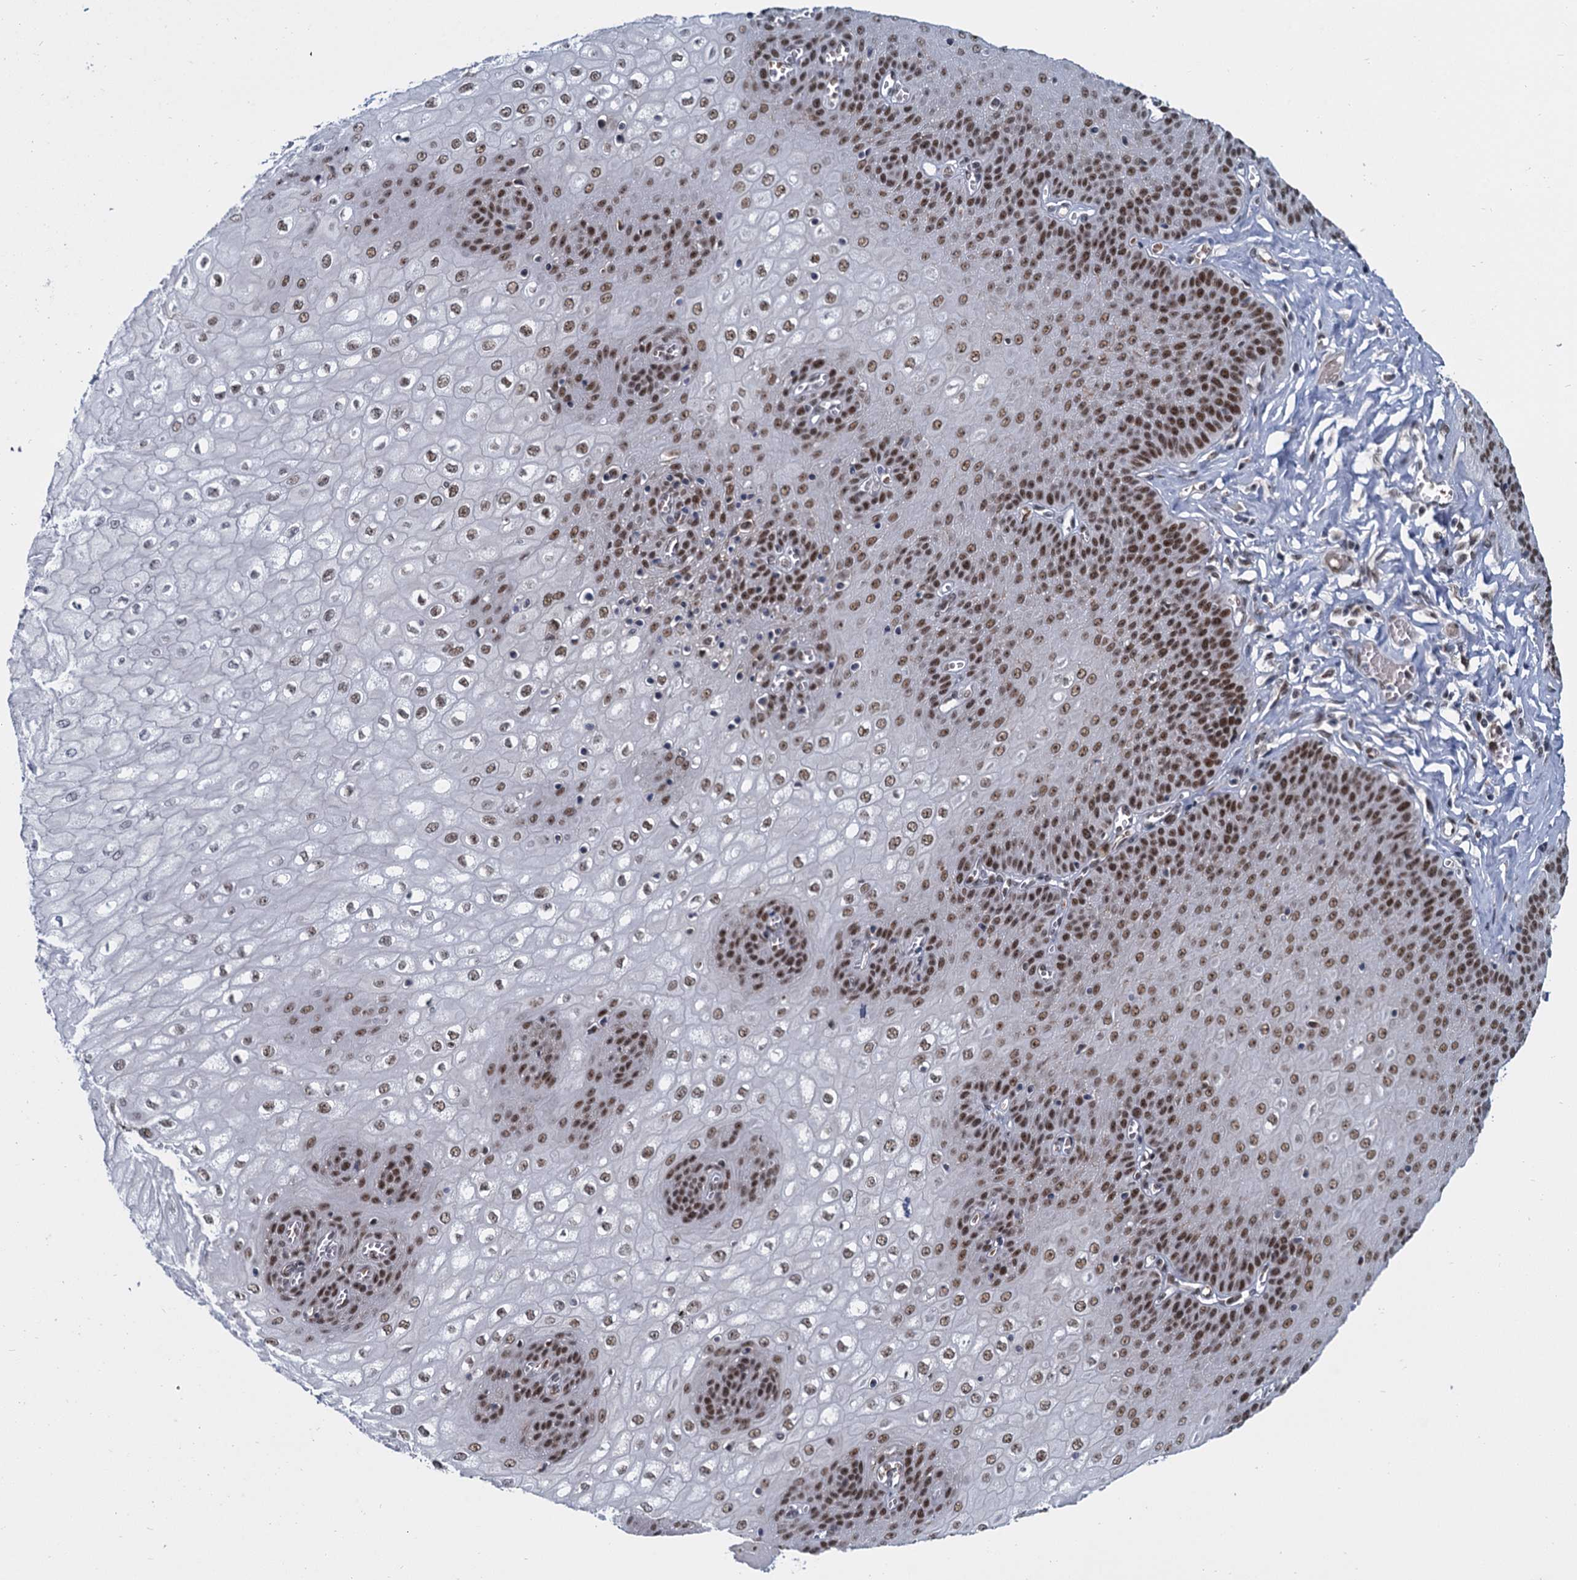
{"staining": {"intensity": "strong", "quantity": ">75%", "location": "nuclear"}, "tissue": "esophagus", "cell_type": "Squamous epithelial cells", "image_type": "normal", "snomed": [{"axis": "morphology", "description": "Normal tissue, NOS"}, {"axis": "topography", "description": "Esophagus"}], "caption": "This is a micrograph of immunohistochemistry staining of normal esophagus, which shows strong staining in the nuclear of squamous epithelial cells.", "gene": "RPRD1A", "patient": {"sex": "male", "age": 60}}